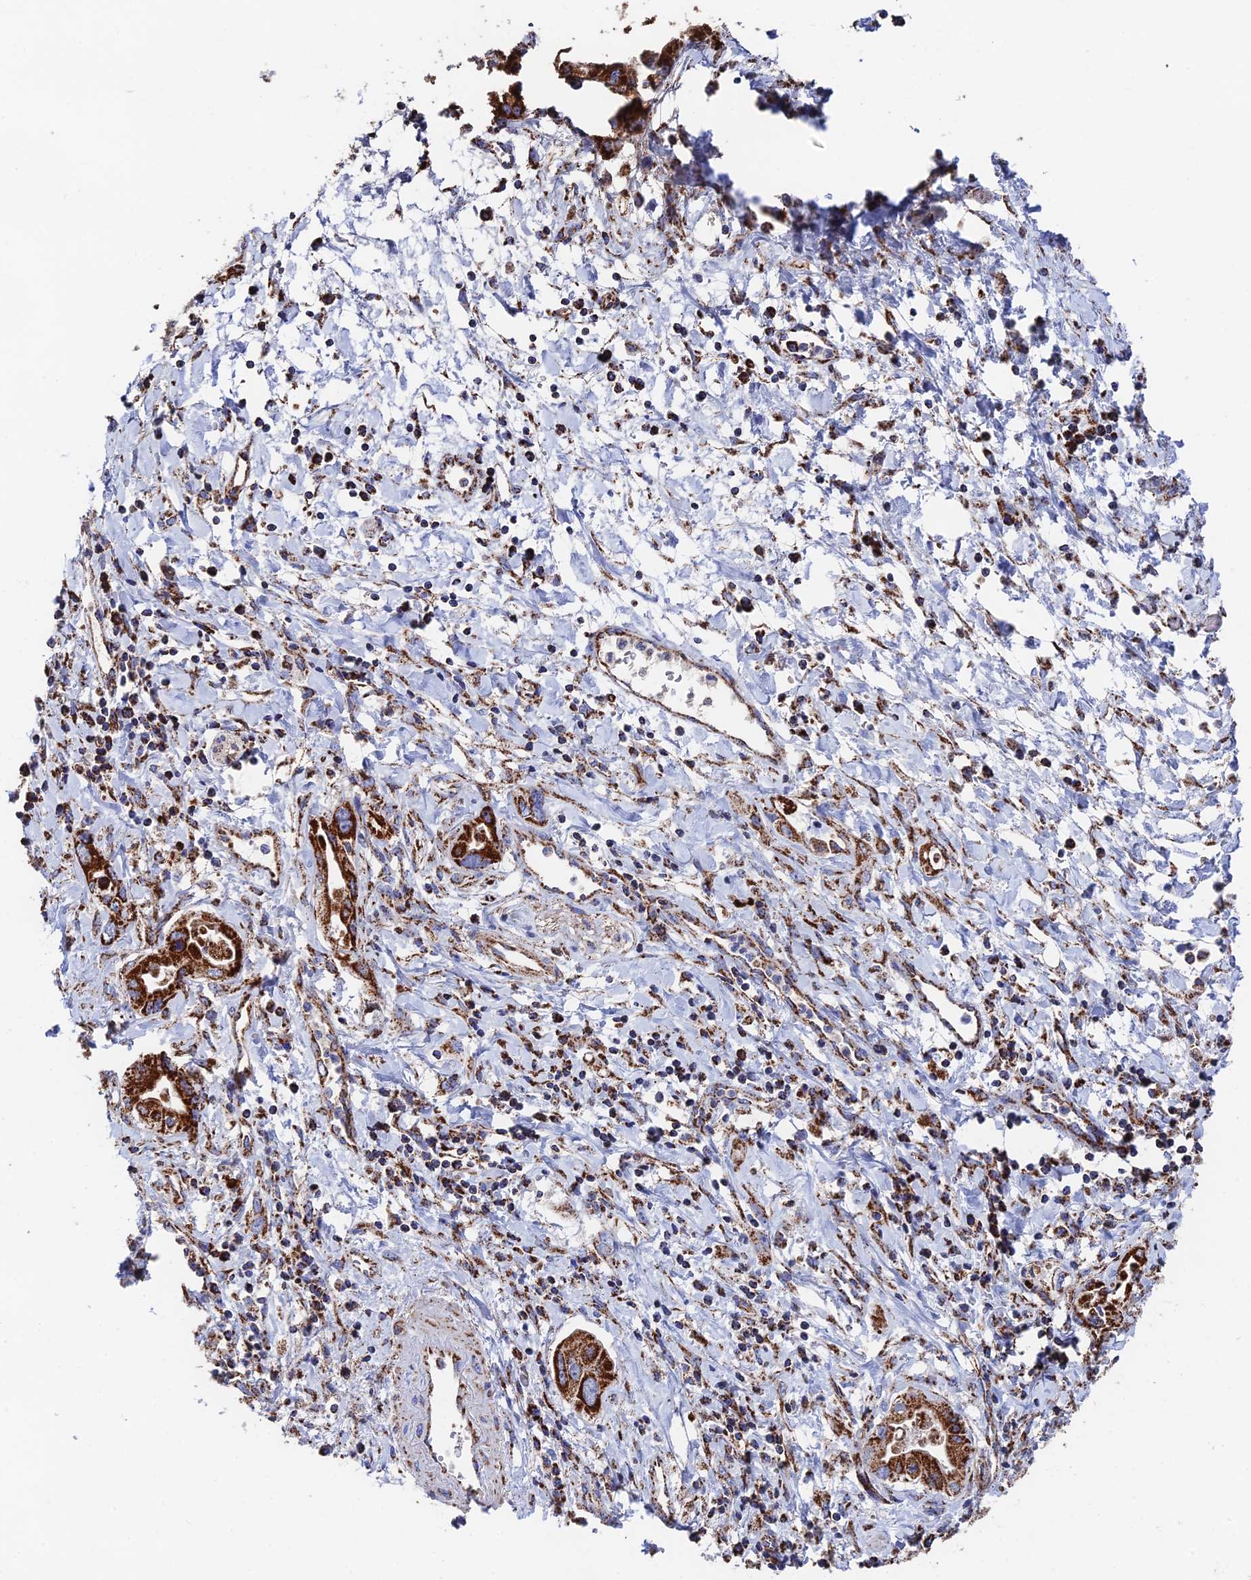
{"staining": {"intensity": "strong", "quantity": ">75%", "location": "cytoplasmic/membranous"}, "tissue": "pancreatic cancer", "cell_type": "Tumor cells", "image_type": "cancer", "snomed": [{"axis": "morphology", "description": "Adenocarcinoma, NOS"}, {"axis": "topography", "description": "Pancreas"}], "caption": "Adenocarcinoma (pancreatic) was stained to show a protein in brown. There is high levels of strong cytoplasmic/membranous expression in about >75% of tumor cells.", "gene": "HAUS8", "patient": {"sex": "female", "age": 77}}